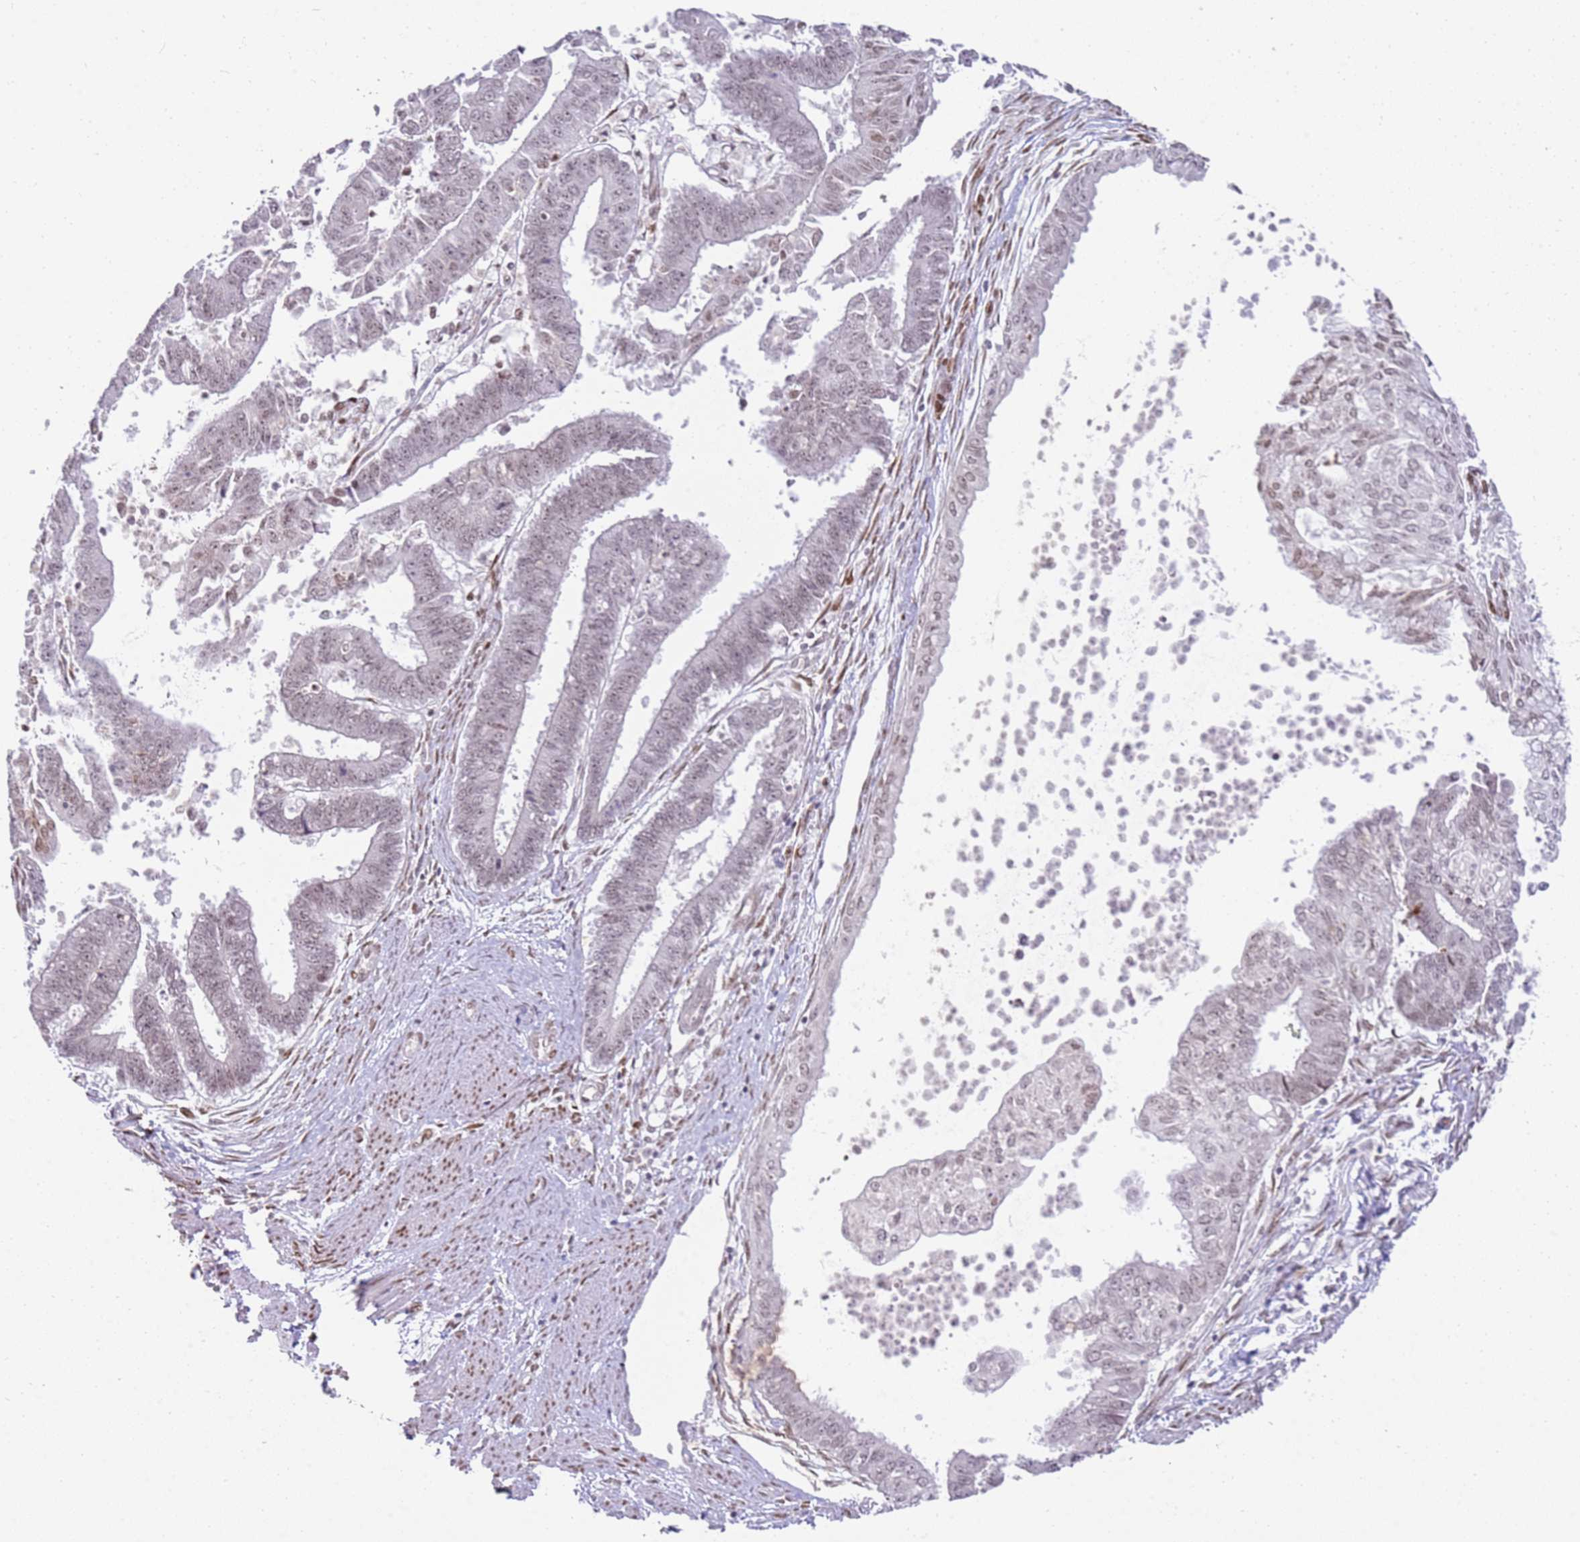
{"staining": {"intensity": "weak", "quantity": "<25%", "location": "nuclear"}, "tissue": "endometrial cancer", "cell_type": "Tumor cells", "image_type": "cancer", "snomed": [{"axis": "morphology", "description": "Adenocarcinoma, NOS"}, {"axis": "topography", "description": "Endometrium"}], "caption": "Protein analysis of endometrial cancer exhibits no significant staining in tumor cells.", "gene": "PHC2", "patient": {"sex": "female", "age": 73}}